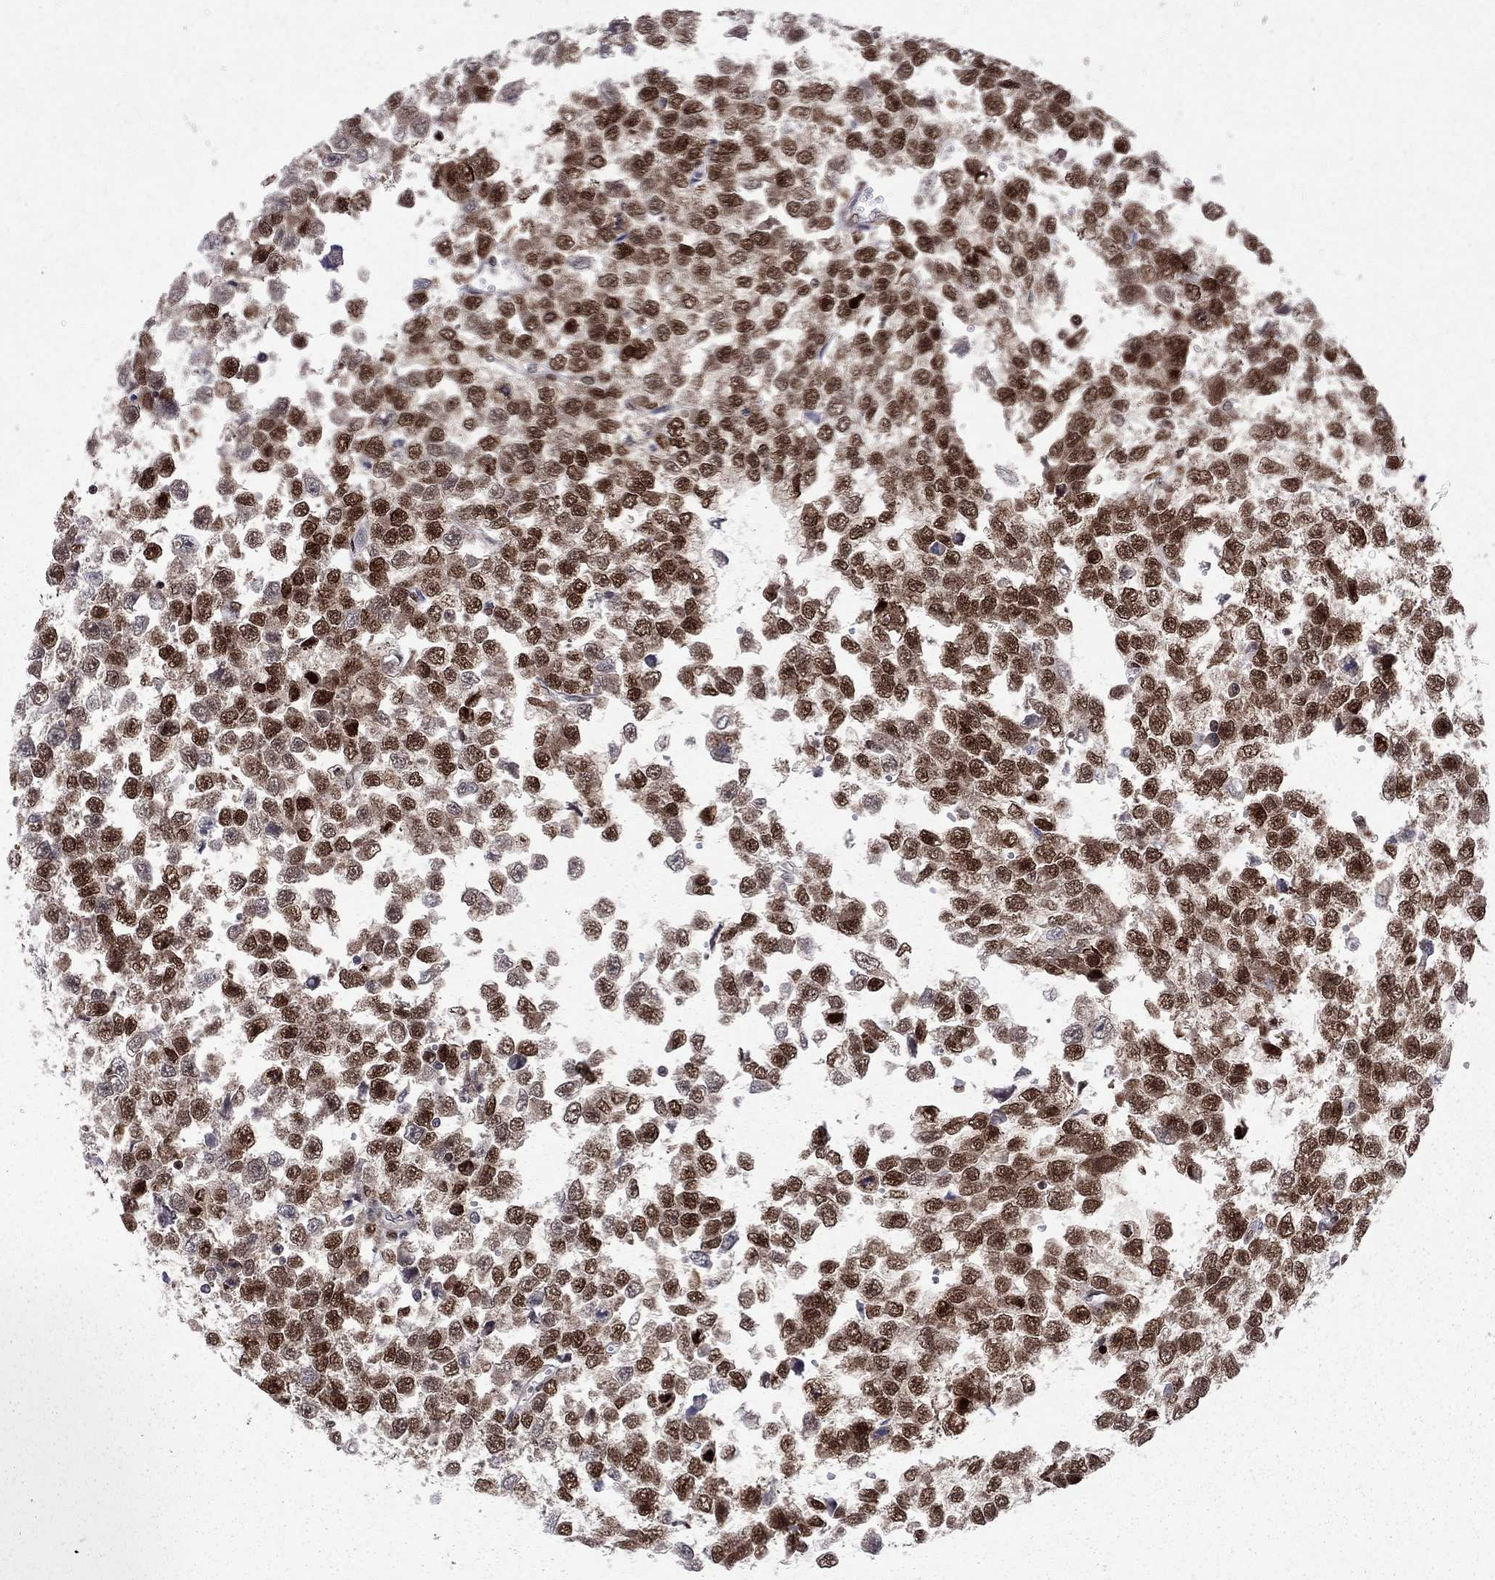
{"staining": {"intensity": "strong", "quantity": ">75%", "location": "nuclear"}, "tissue": "testis cancer", "cell_type": "Tumor cells", "image_type": "cancer", "snomed": [{"axis": "morphology", "description": "Normal tissue, NOS"}, {"axis": "morphology", "description": "Seminoma, NOS"}, {"axis": "topography", "description": "Testis"}, {"axis": "topography", "description": "Epididymis"}], "caption": "The image demonstrates a brown stain indicating the presence of a protein in the nuclear of tumor cells in testis seminoma.", "gene": "SAP30L", "patient": {"sex": "male", "age": 34}}